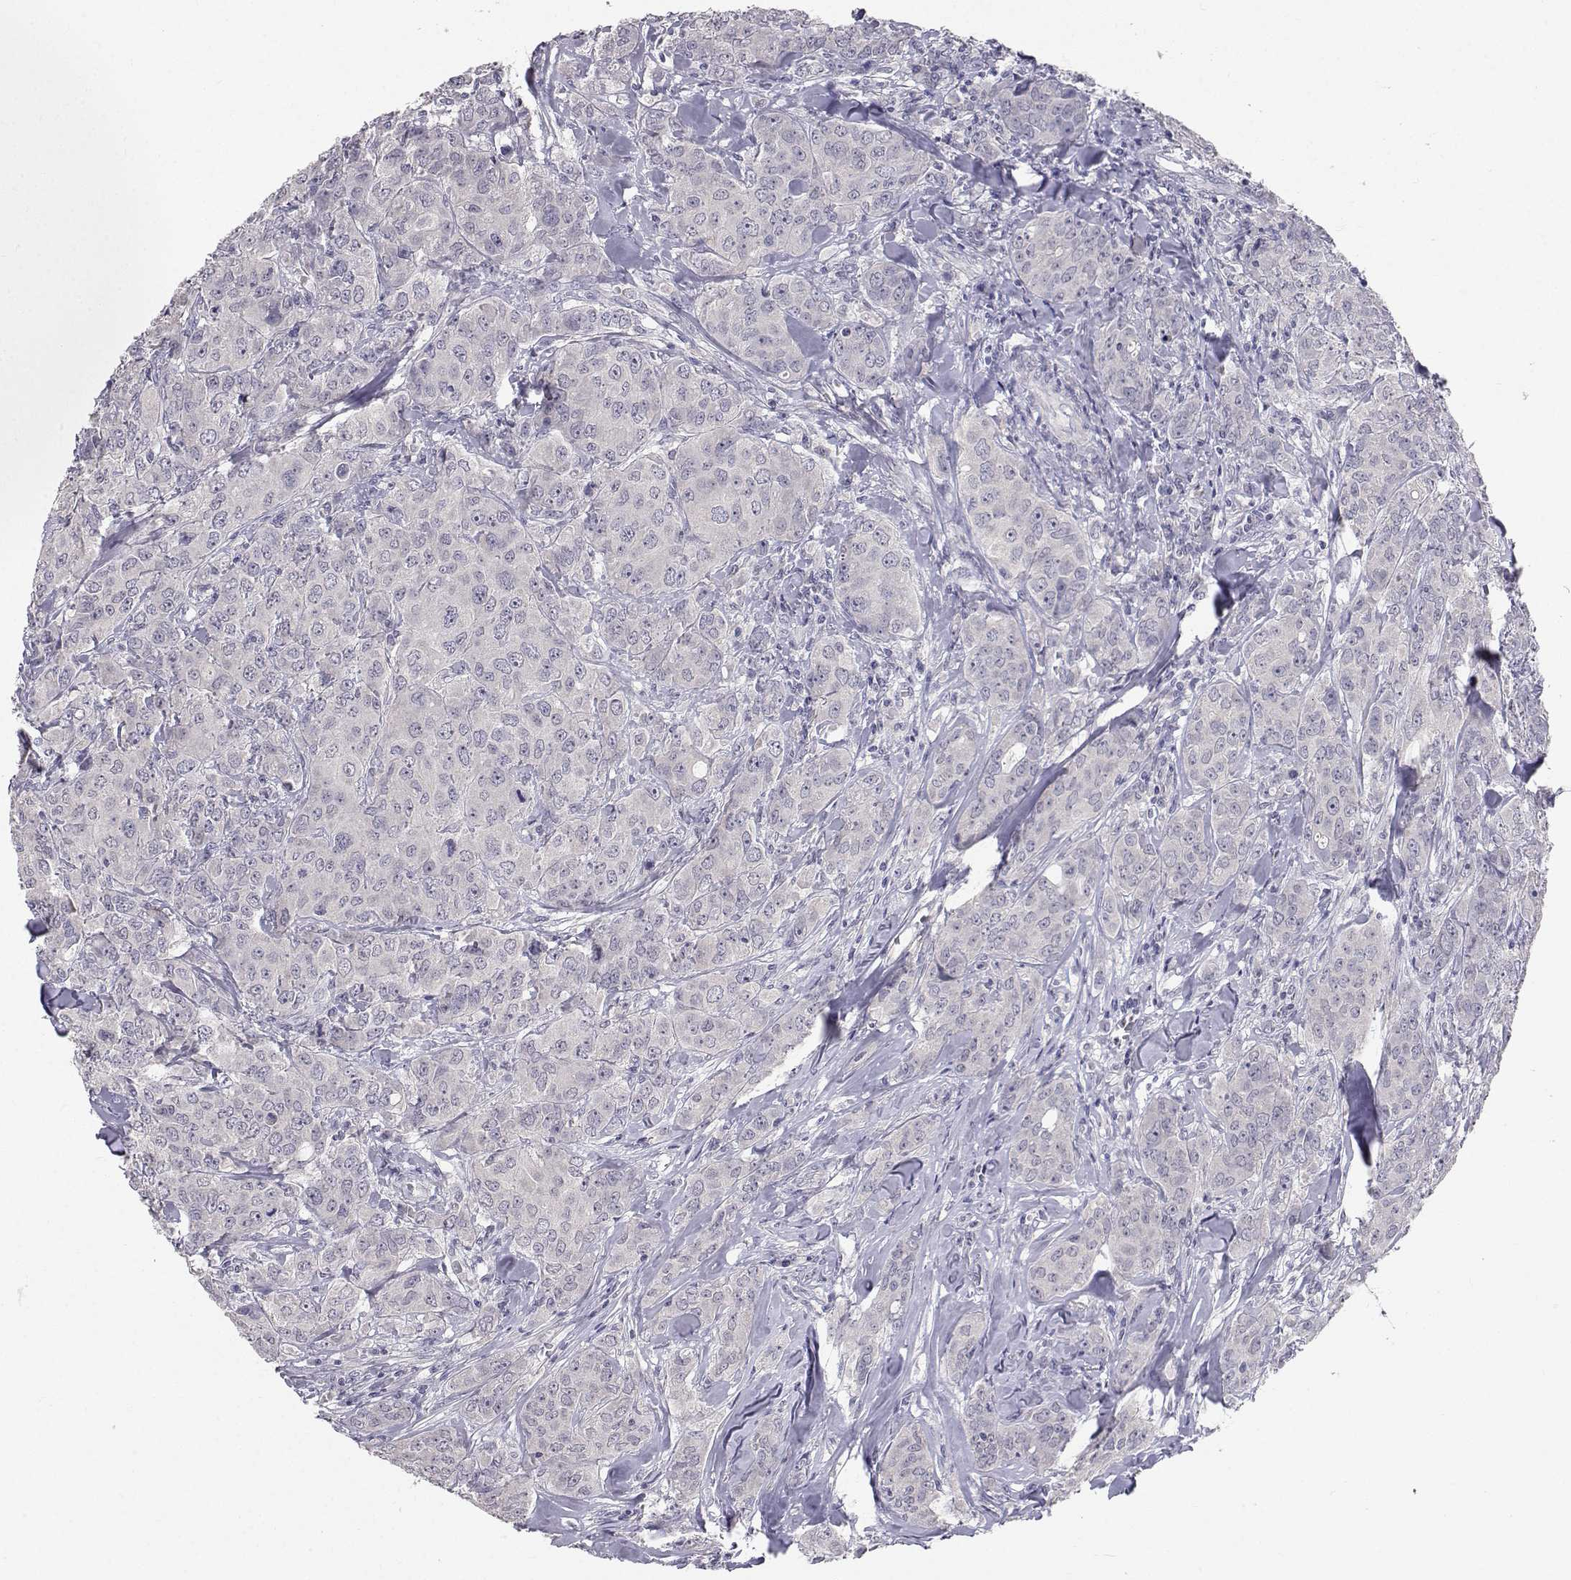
{"staining": {"intensity": "negative", "quantity": "none", "location": "none"}, "tissue": "breast cancer", "cell_type": "Tumor cells", "image_type": "cancer", "snomed": [{"axis": "morphology", "description": "Duct carcinoma"}, {"axis": "topography", "description": "Breast"}], "caption": "The histopathology image demonstrates no staining of tumor cells in breast invasive ductal carcinoma.", "gene": "SLC6A3", "patient": {"sex": "female", "age": 43}}